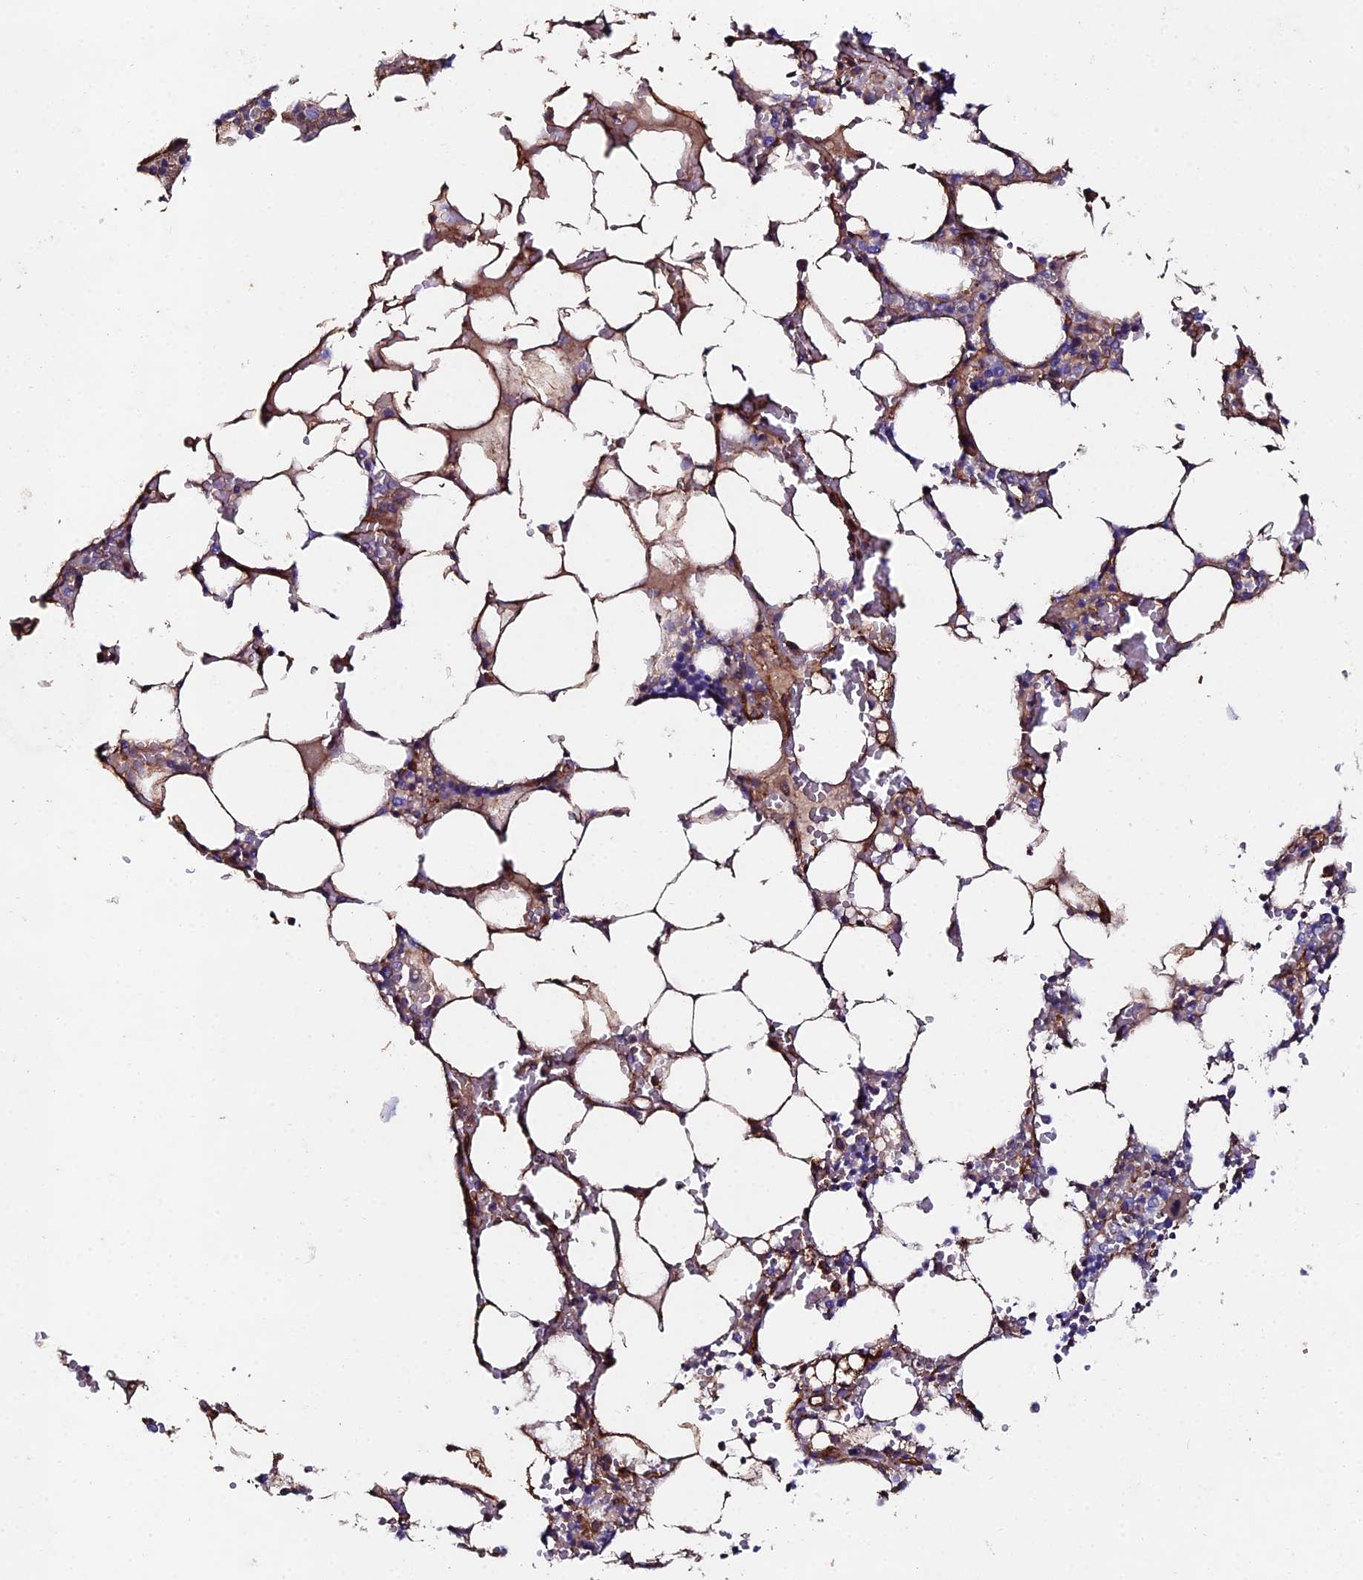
{"staining": {"intensity": "weak", "quantity": "<25%", "location": "cytoplasmic/membranous"}, "tissue": "bone marrow", "cell_type": "Hematopoietic cells", "image_type": "normal", "snomed": [{"axis": "morphology", "description": "Normal tissue, NOS"}, {"axis": "topography", "description": "Bone marrow"}], "caption": "Immunohistochemical staining of benign bone marrow reveals no significant expression in hematopoietic cells. (Brightfield microscopy of DAB (3,3'-diaminobenzidine) immunohistochemistry (IHC) at high magnification).", "gene": "C6", "patient": {"sex": "male", "age": 64}}